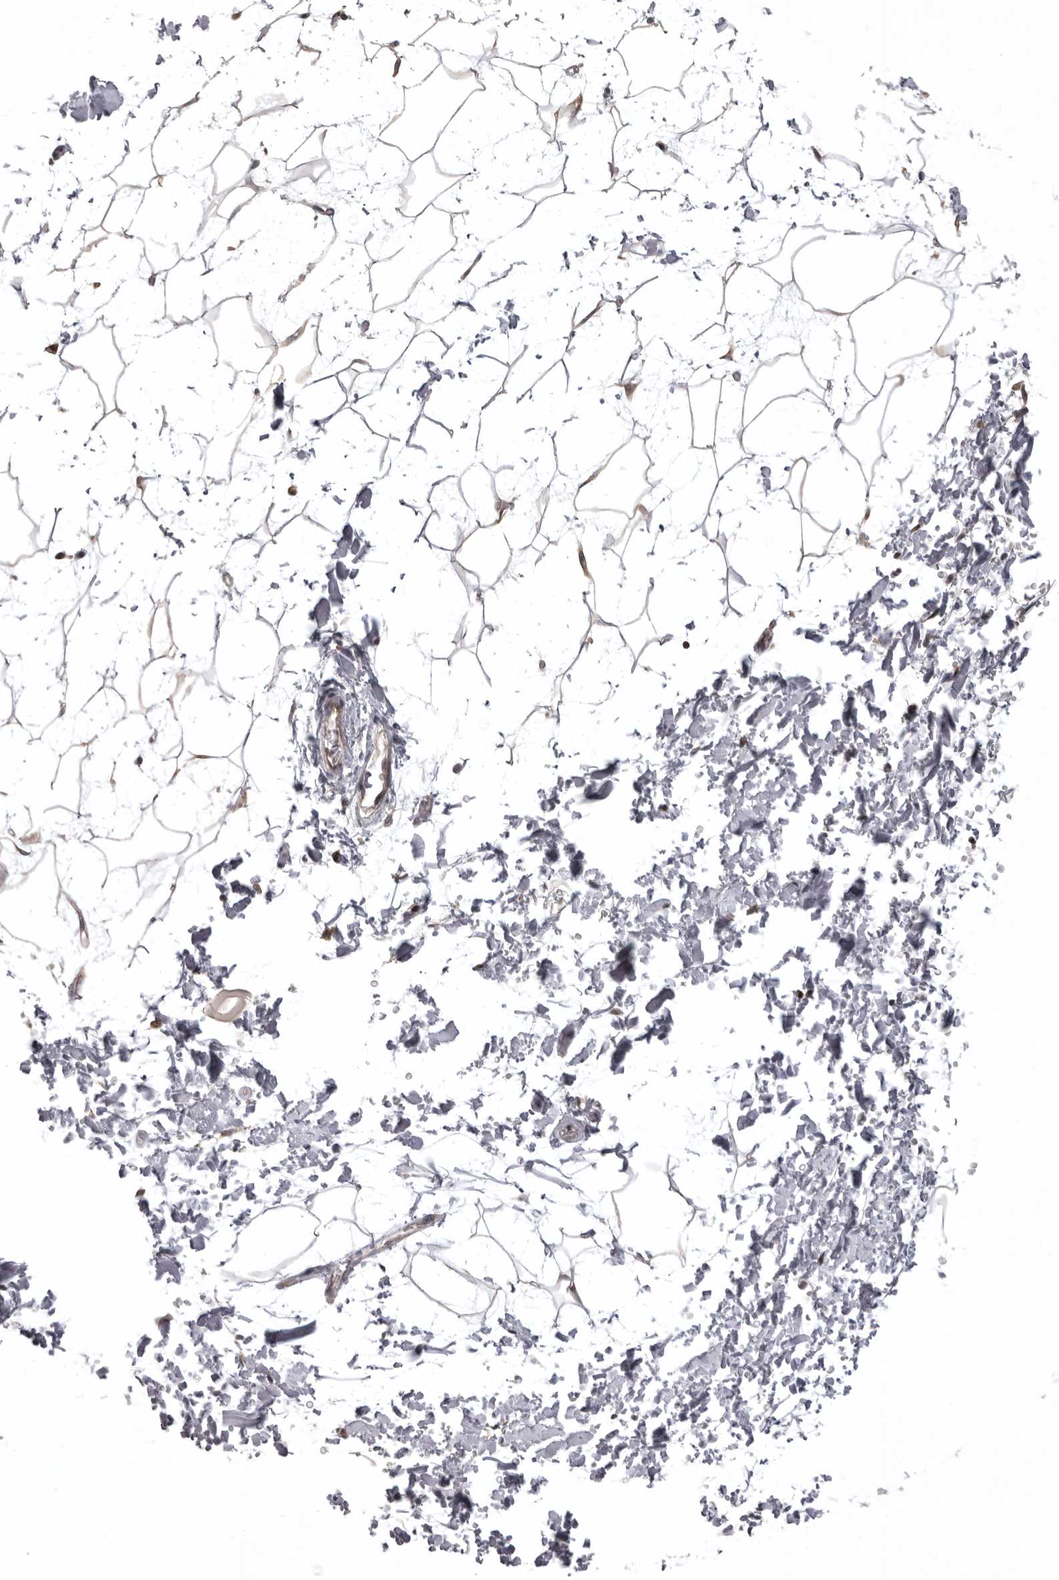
{"staining": {"intensity": "weak", "quantity": "25%-75%", "location": "cytoplasmic/membranous"}, "tissue": "adipose tissue", "cell_type": "Adipocytes", "image_type": "normal", "snomed": [{"axis": "morphology", "description": "Normal tissue, NOS"}, {"axis": "topography", "description": "Soft tissue"}], "caption": "Weak cytoplasmic/membranous protein staining is present in about 25%-75% of adipocytes in adipose tissue.", "gene": "NCEH1", "patient": {"sex": "male", "age": 72}}